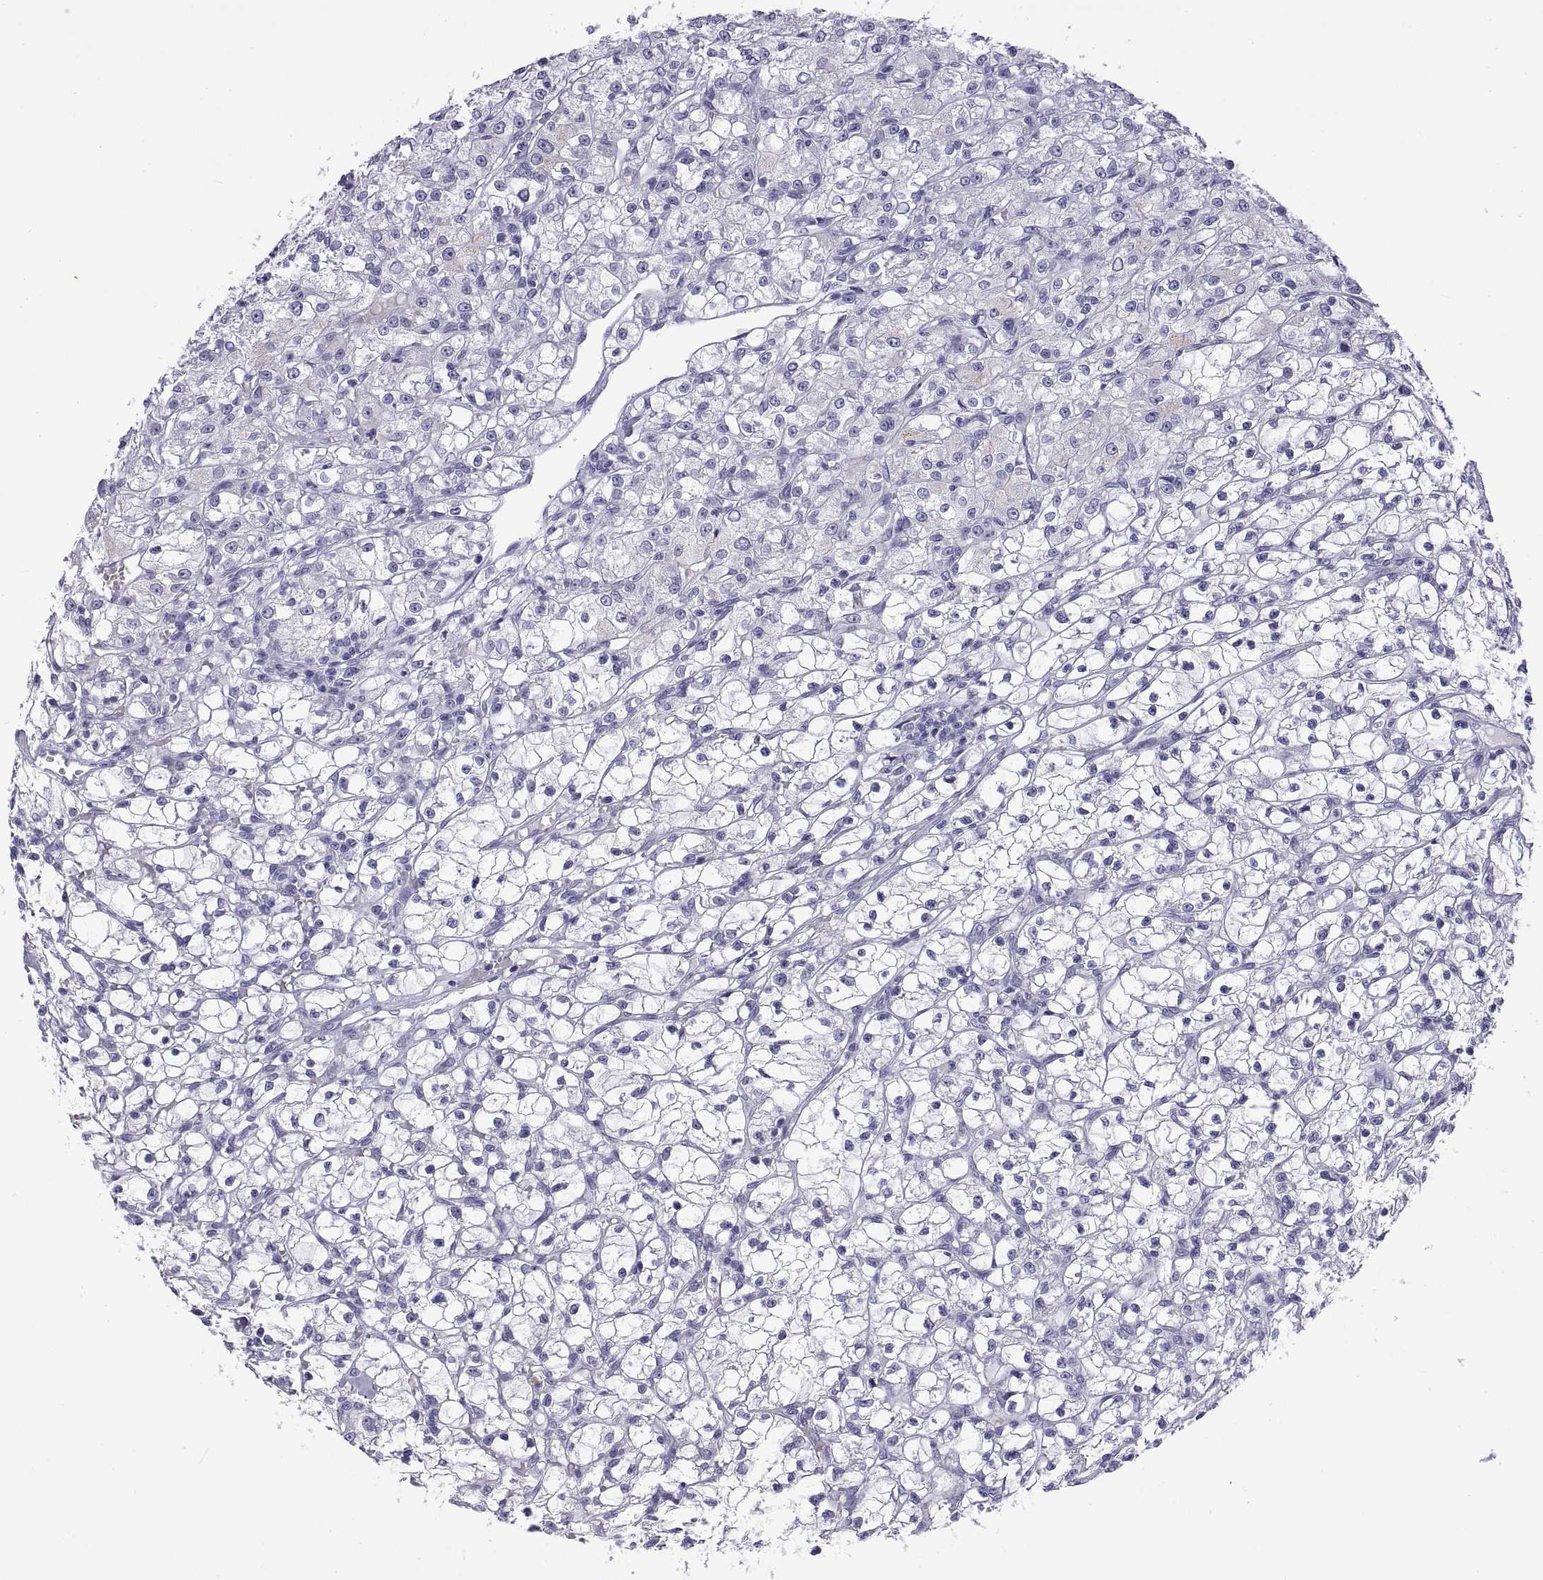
{"staining": {"intensity": "negative", "quantity": "none", "location": "none"}, "tissue": "renal cancer", "cell_type": "Tumor cells", "image_type": "cancer", "snomed": [{"axis": "morphology", "description": "Adenocarcinoma, NOS"}, {"axis": "topography", "description": "Kidney"}], "caption": "IHC micrograph of renal cancer stained for a protein (brown), which demonstrates no positivity in tumor cells.", "gene": "VSX2", "patient": {"sex": "female", "age": 59}}